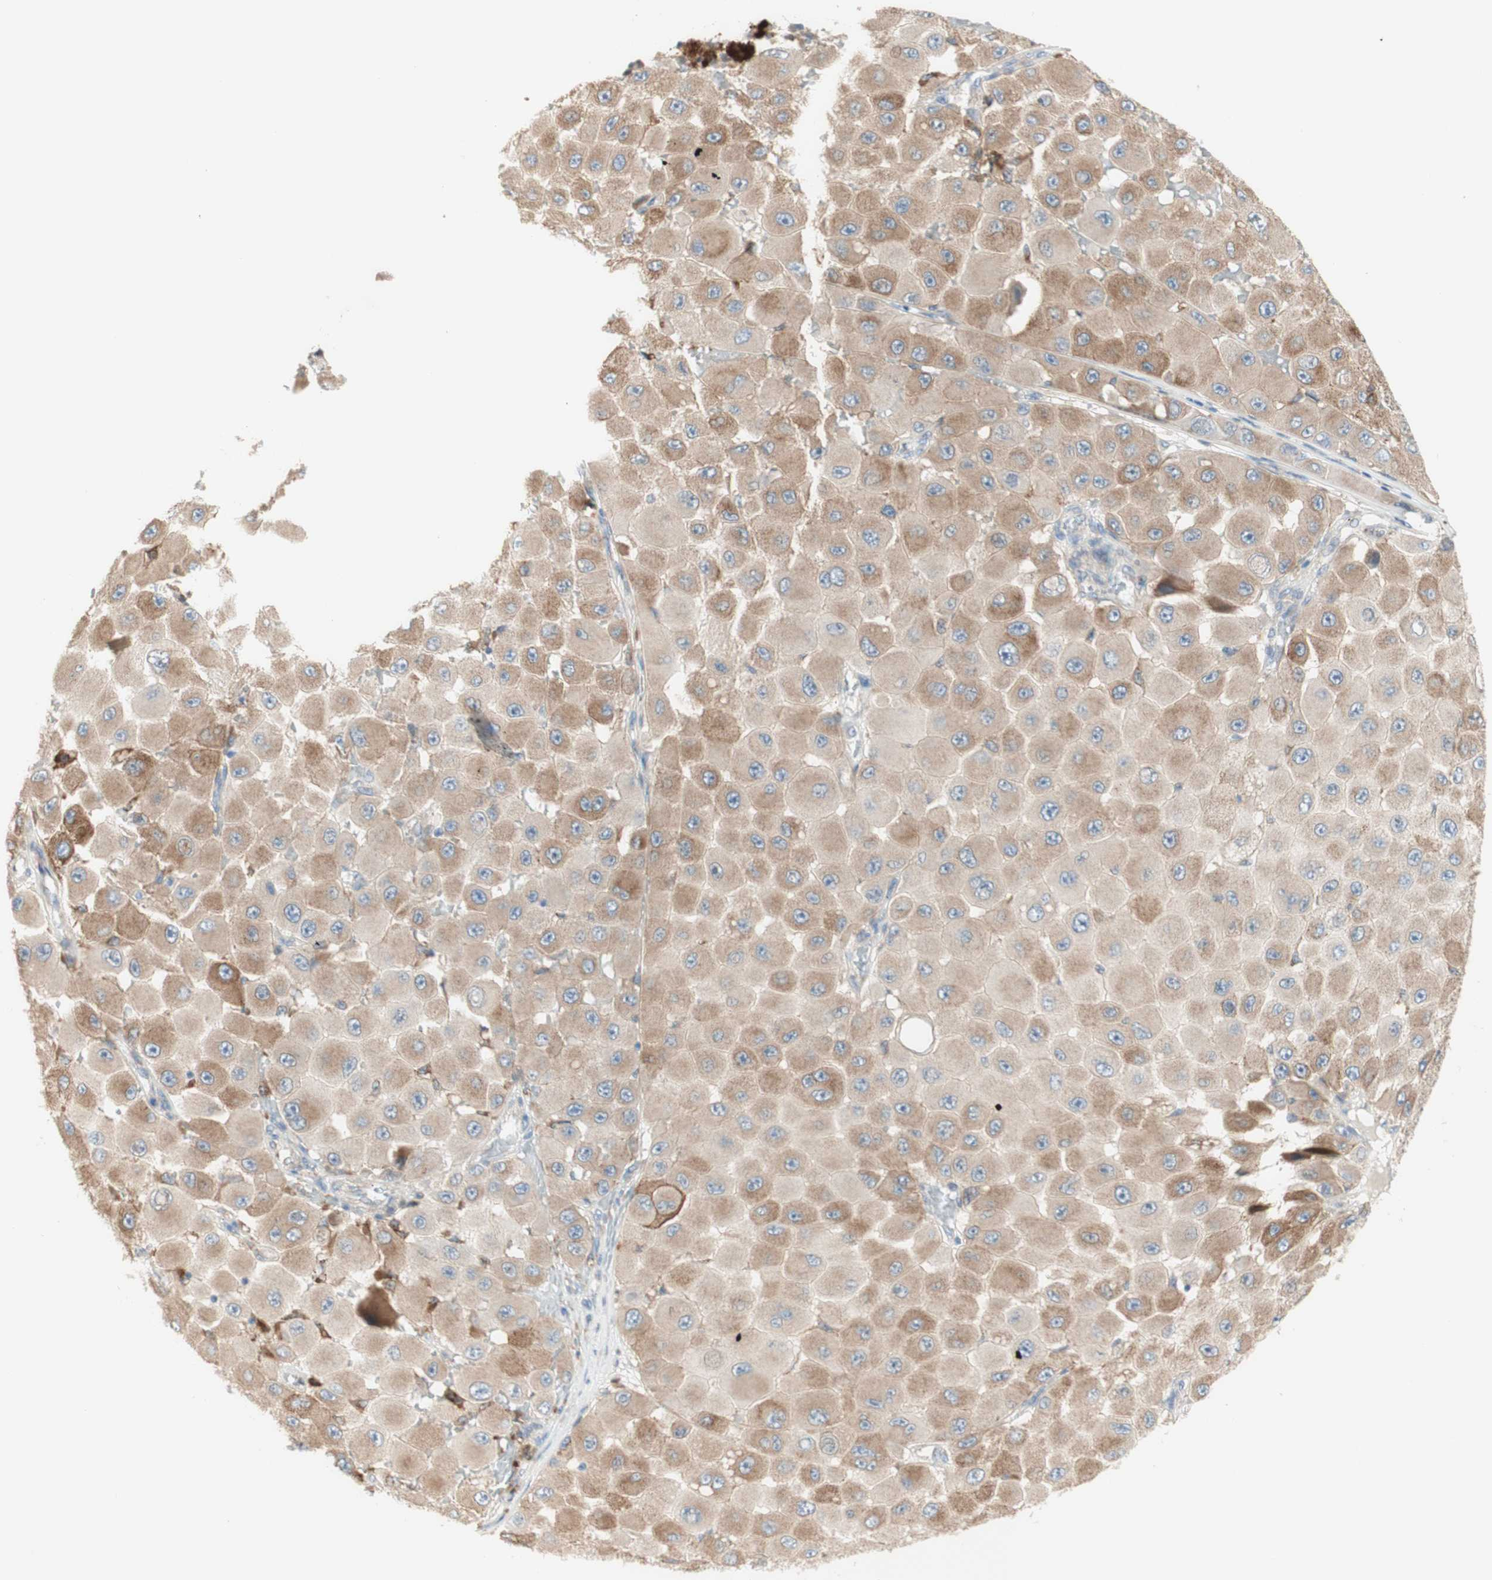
{"staining": {"intensity": "weak", "quantity": ">75%", "location": "cytoplasmic/membranous"}, "tissue": "melanoma", "cell_type": "Tumor cells", "image_type": "cancer", "snomed": [{"axis": "morphology", "description": "Malignant melanoma, NOS"}, {"axis": "topography", "description": "Skin"}], "caption": "Human melanoma stained with a brown dye demonstrates weak cytoplasmic/membranous positive positivity in approximately >75% of tumor cells.", "gene": "GAPT", "patient": {"sex": "female", "age": 81}}